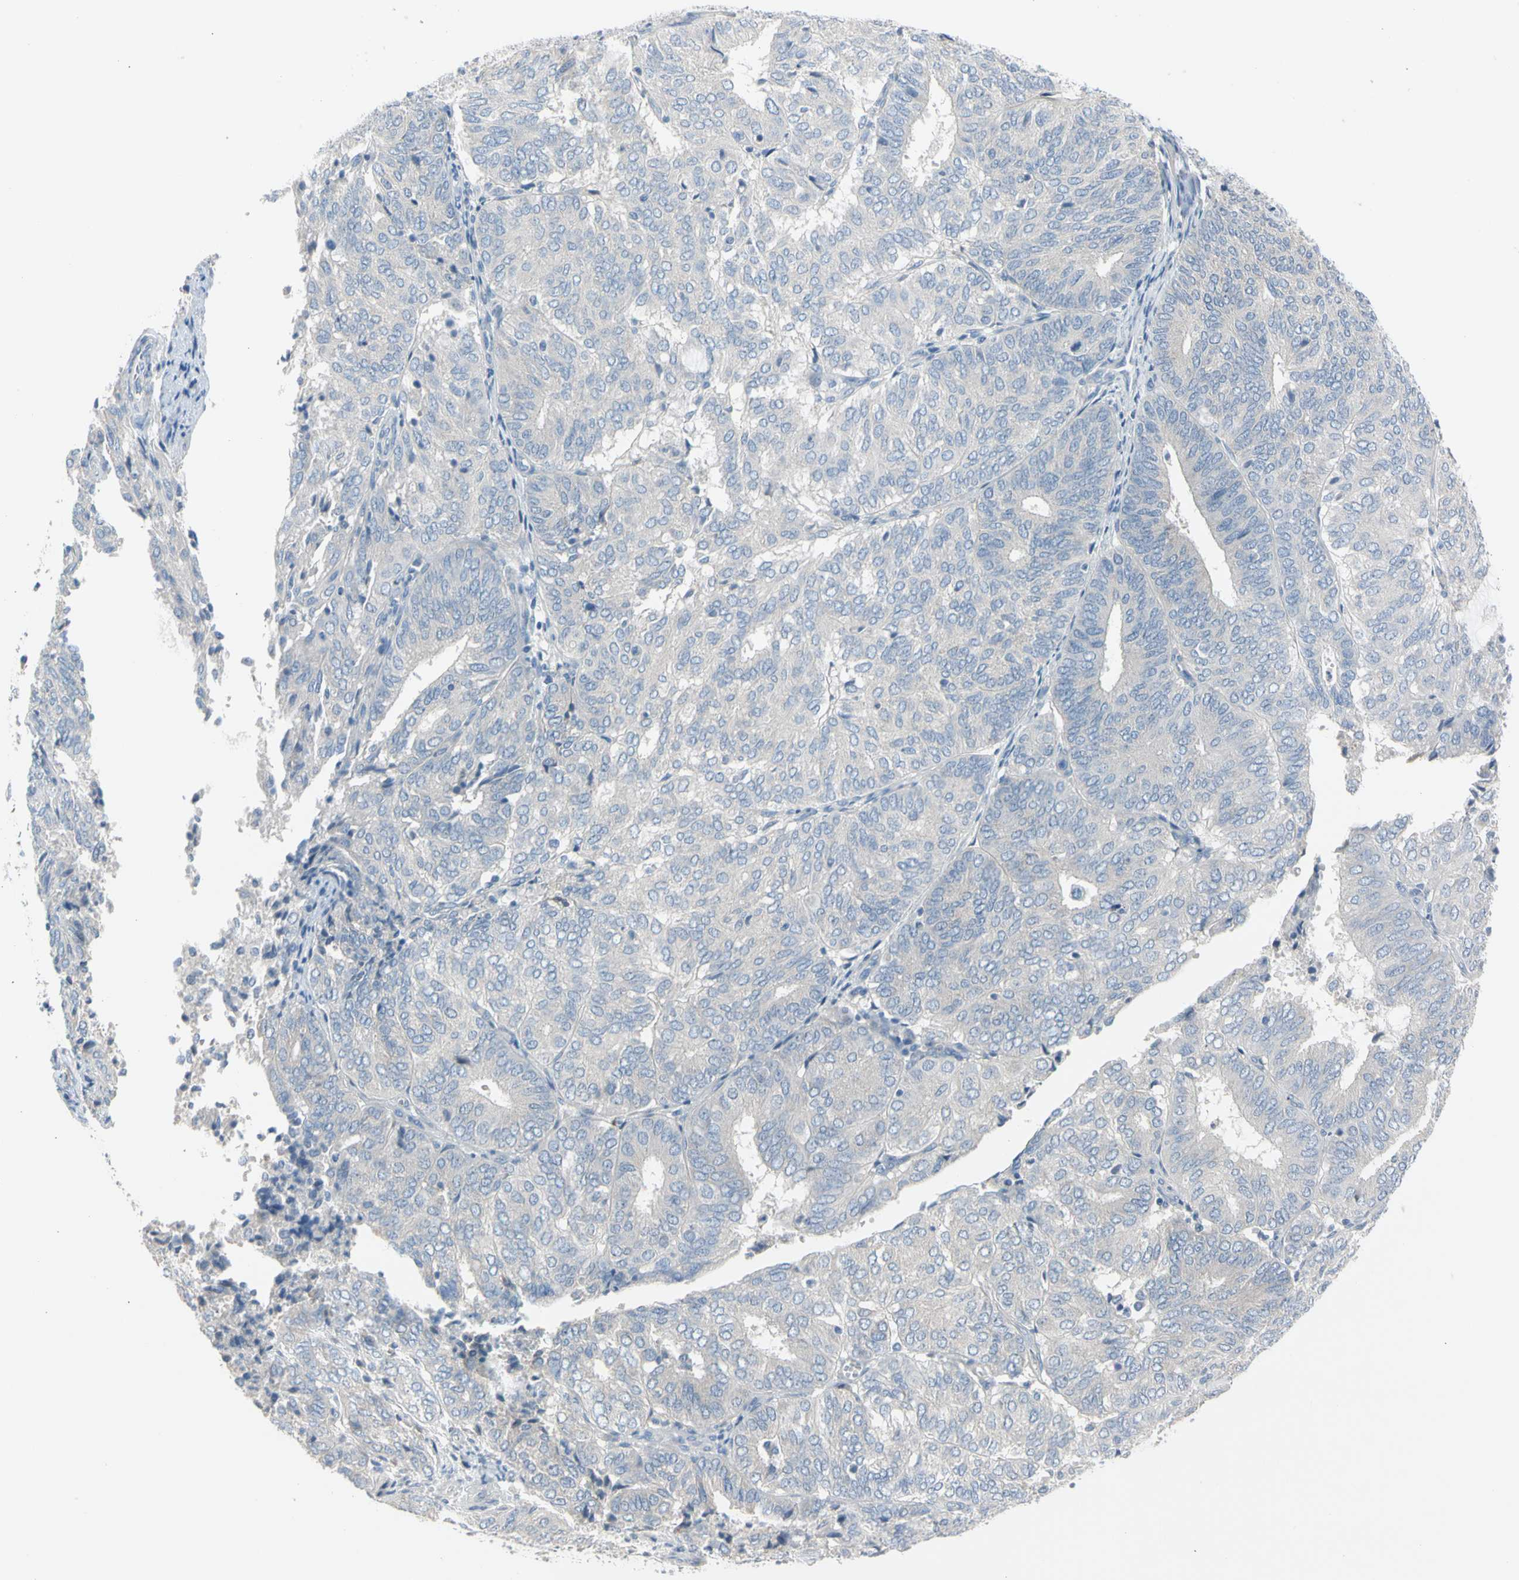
{"staining": {"intensity": "negative", "quantity": "none", "location": "none"}, "tissue": "endometrial cancer", "cell_type": "Tumor cells", "image_type": "cancer", "snomed": [{"axis": "morphology", "description": "Adenocarcinoma, NOS"}, {"axis": "topography", "description": "Uterus"}], "caption": "This is an immunohistochemistry (IHC) histopathology image of adenocarcinoma (endometrial). There is no staining in tumor cells.", "gene": "MARK1", "patient": {"sex": "female", "age": 60}}